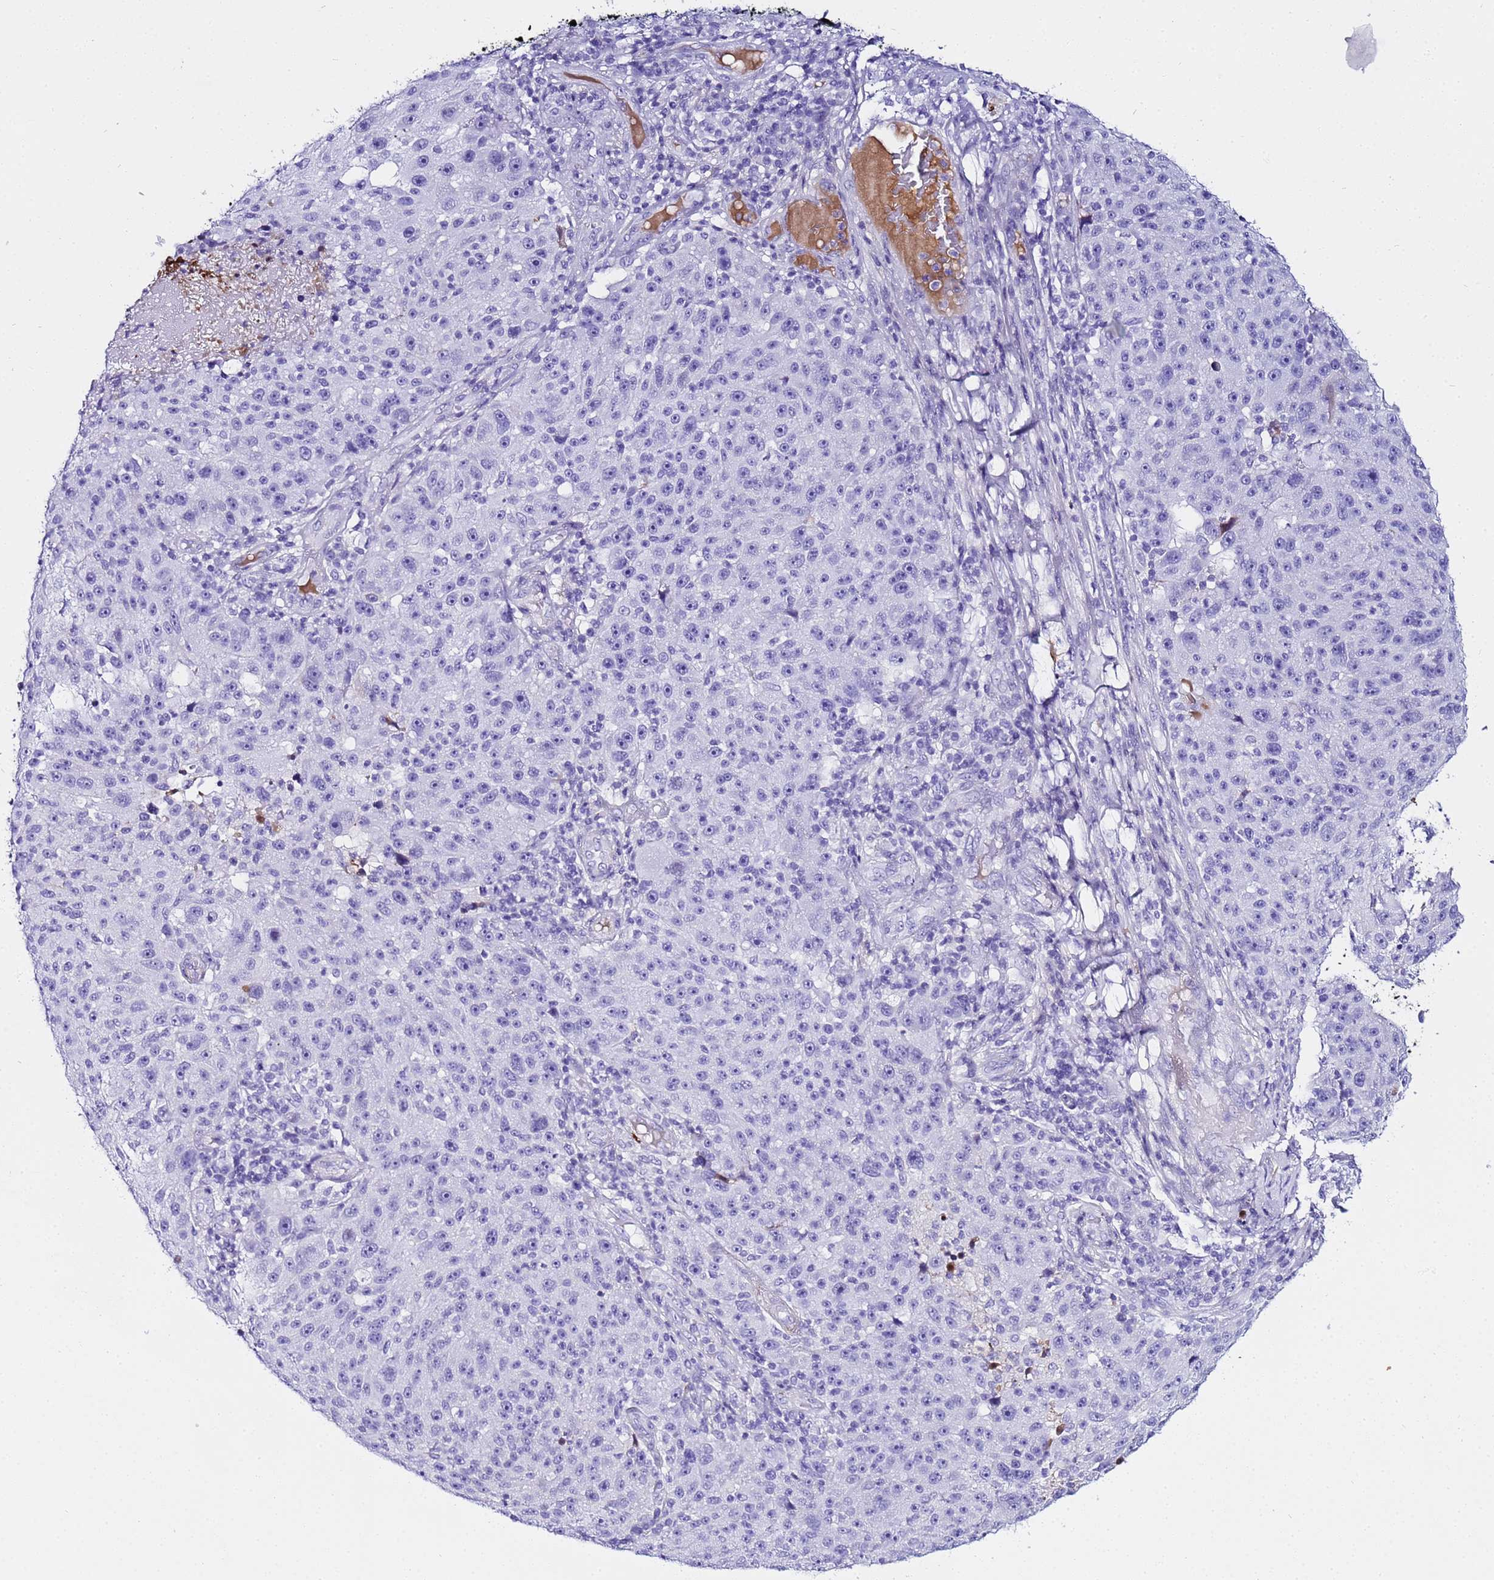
{"staining": {"intensity": "negative", "quantity": "none", "location": "none"}, "tissue": "melanoma", "cell_type": "Tumor cells", "image_type": "cancer", "snomed": [{"axis": "morphology", "description": "Malignant melanoma, NOS"}, {"axis": "topography", "description": "Skin"}], "caption": "Immunohistochemistry (IHC) of malignant melanoma demonstrates no staining in tumor cells.", "gene": "CFHR2", "patient": {"sex": "male", "age": 53}}